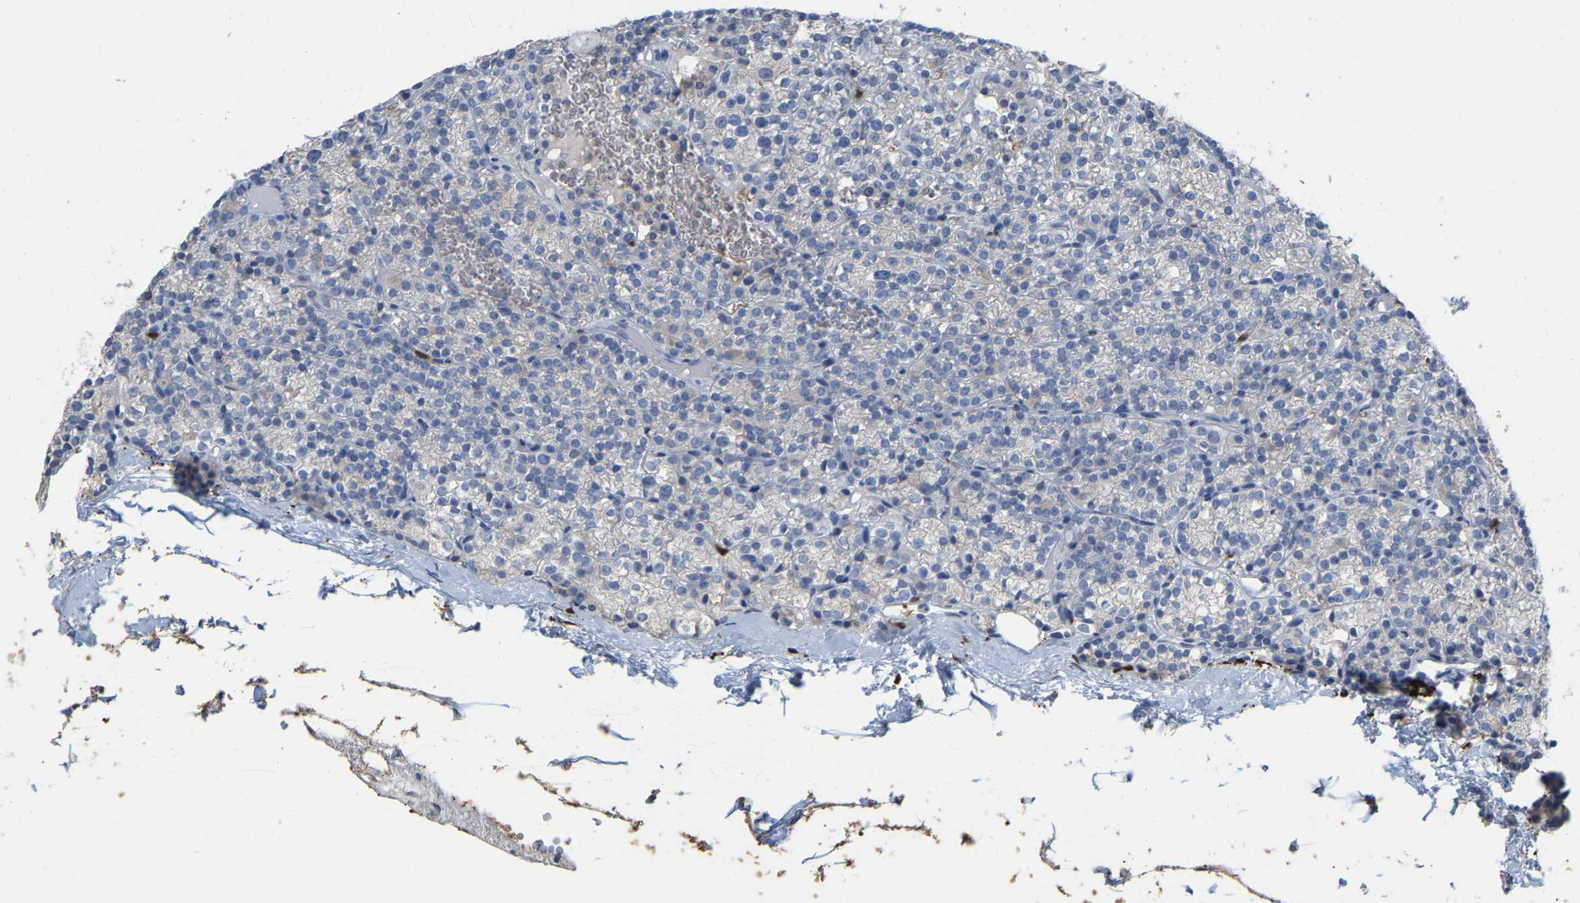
{"staining": {"intensity": "negative", "quantity": "none", "location": "none"}, "tissue": "parathyroid gland", "cell_type": "Glandular cells", "image_type": "normal", "snomed": [{"axis": "morphology", "description": "Normal tissue, NOS"}, {"axis": "topography", "description": "Parathyroid gland"}], "caption": "IHC of normal parathyroid gland displays no staining in glandular cells. The staining is performed using DAB (3,3'-diaminobenzidine) brown chromogen with nuclei counter-stained in using hematoxylin.", "gene": "ULBP2", "patient": {"sex": "female", "age": 64}}